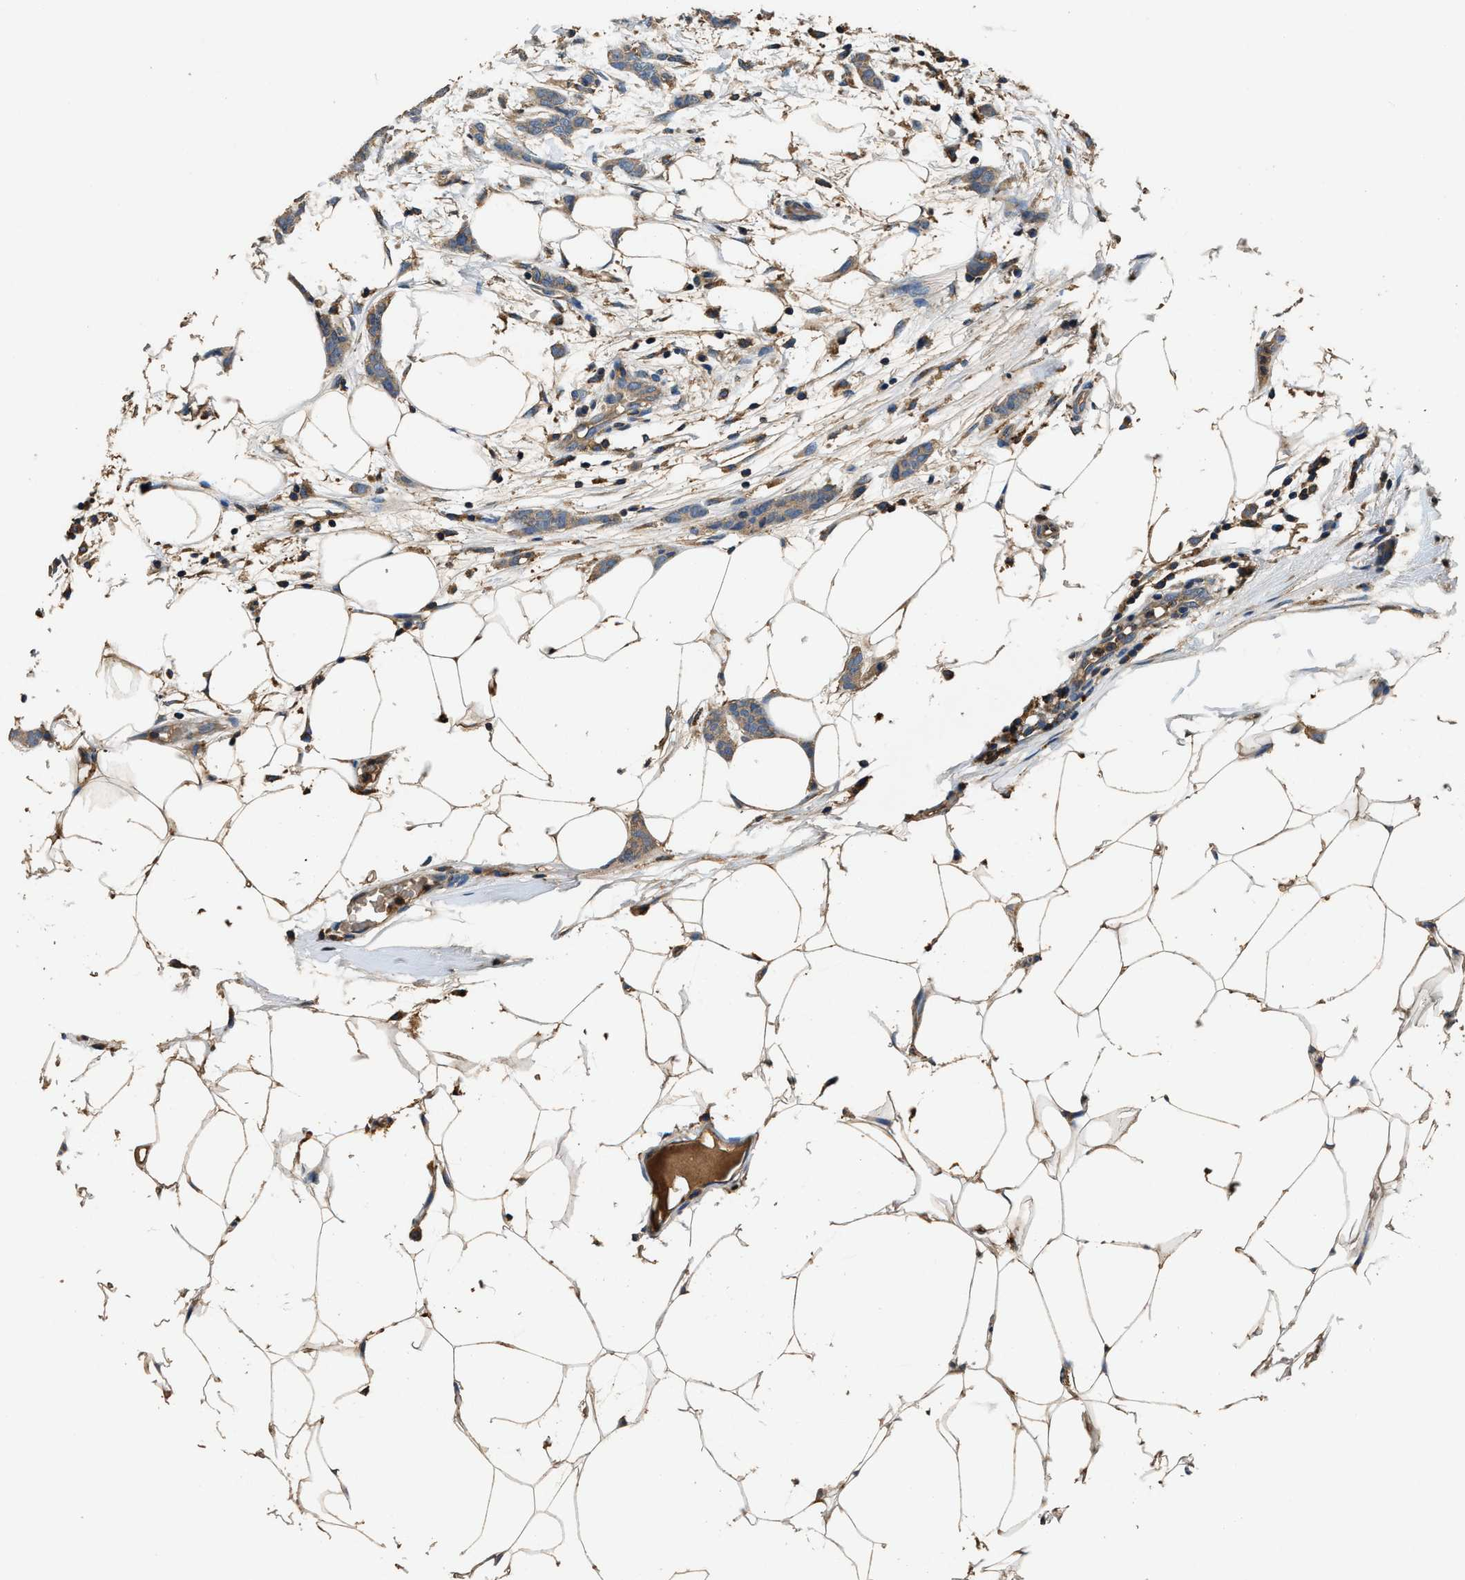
{"staining": {"intensity": "weak", "quantity": ">75%", "location": "cytoplasmic/membranous"}, "tissue": "breast cancer", "cell_type": "Tumor cells", "image_type": "cancer", "snomed": [{"axis": "morphology", "description": "Lobular carcinoma"}, {"axis": "topography", "description": "Skin"}, {"axis": "topography", "description": "Breast"}], "caption": "Protein staining exhibits weak cytoplasmic/membranous expression in about >75% of tumor cells in breast cancer.", "gene": "BLOC1S1", "patient": {"sex": "female", "age": 46}}